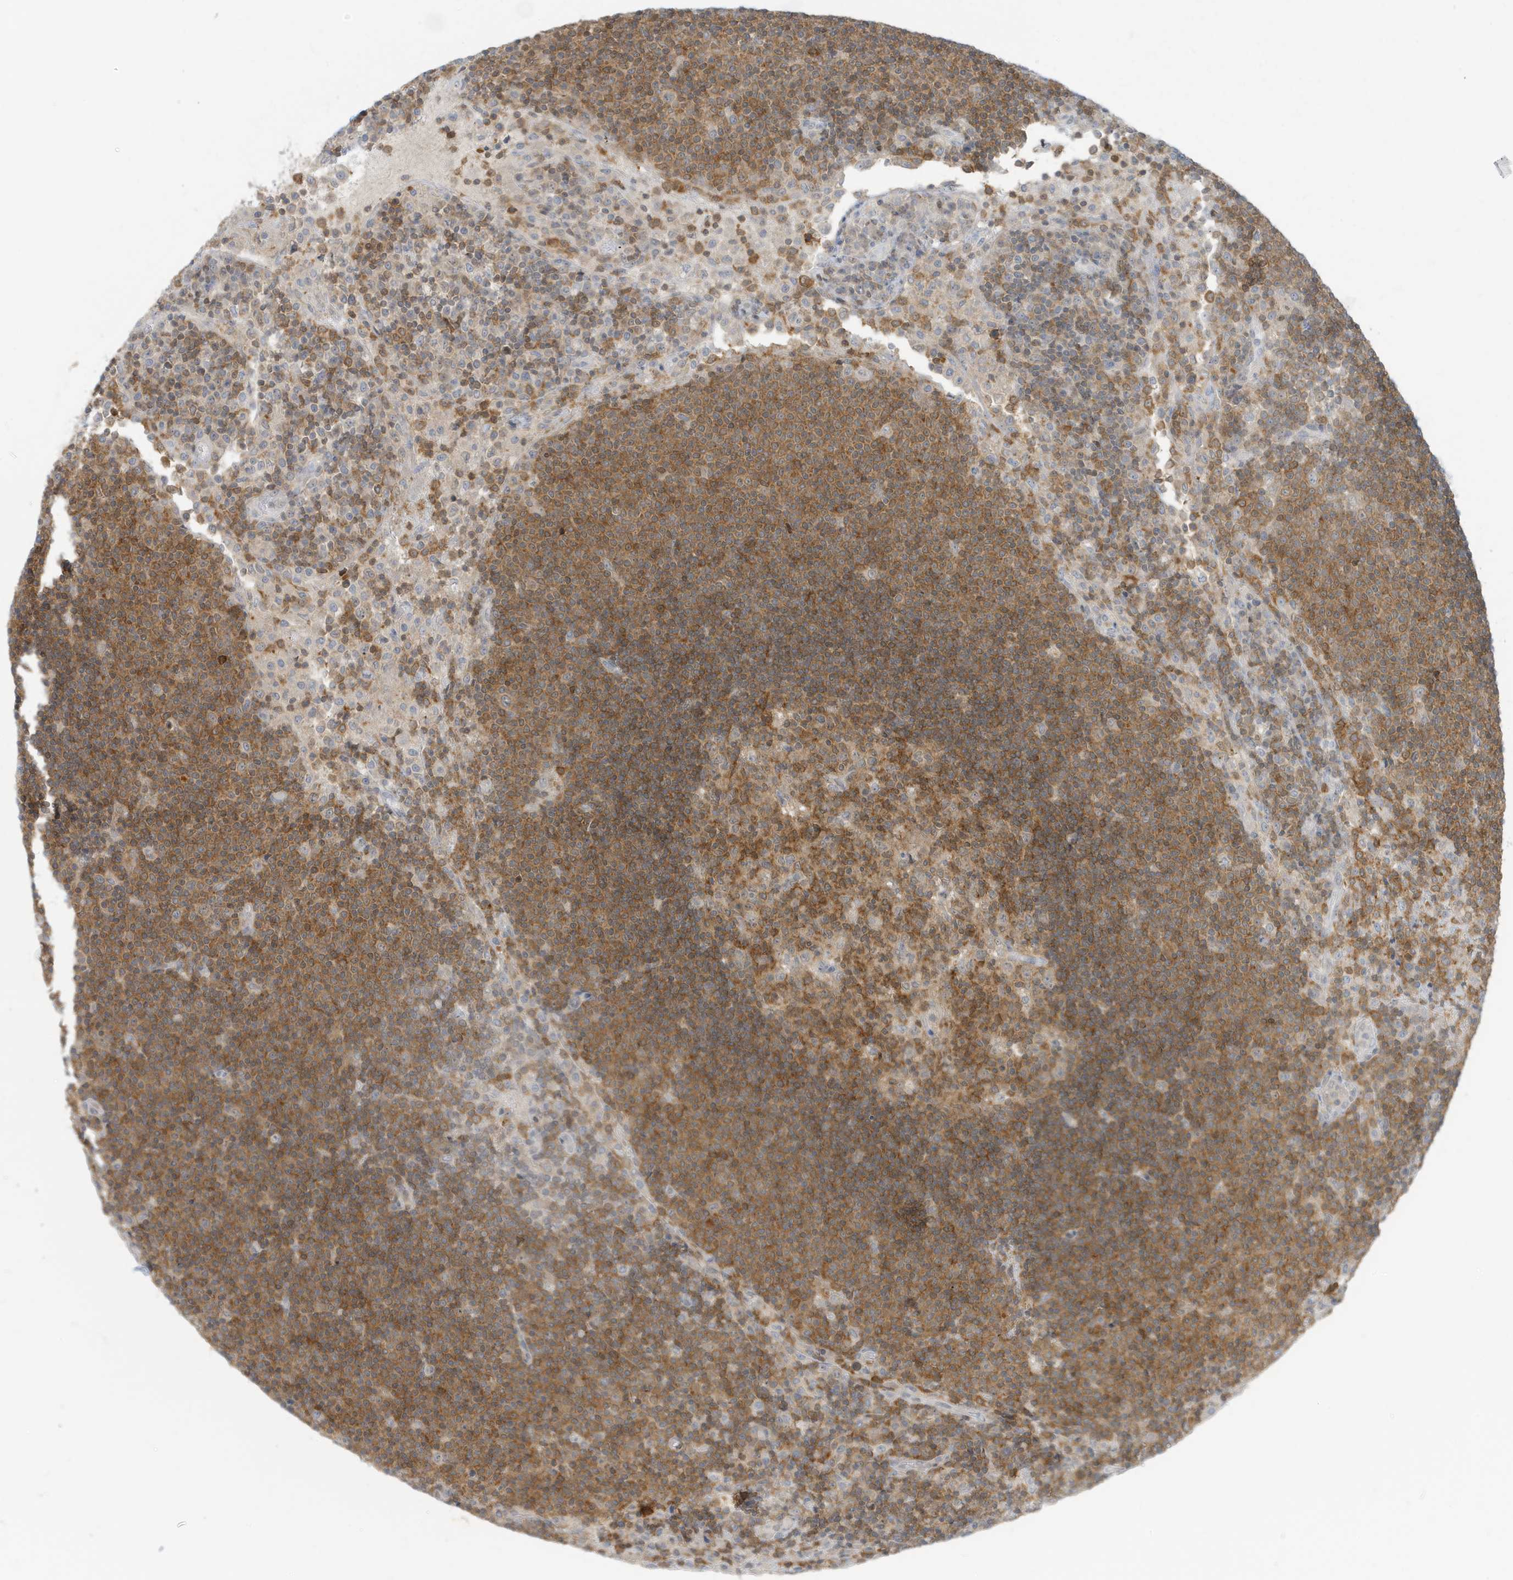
{"staining": {"intensity": "moderate", "quantity": "25%-75%", "location": "cytoplasmic/membranous"}, "tissue": "lymph node", "cell_type": "Germinal center cells", "image_type": "normal", "snomed": [{"axis": "morphology", "description": "Normal tissue, NOS"}, {"axis": "topography", "description": "Lymph node"}], "caption": "IHC staining of unremarkable lymph node, which shows medium levels of moderate cytoplasmic/membranous expression in about 25%-75% of germinal center cells indicating moderate cytoplasmic/membranous protein expression. The staining was performed using DAB (3,3'-diaminobenzidine) (brown) for protein detection and nuclei were counterstained in hematoxylin (blue).", "gene": "OGA", "patient": {"sex": "female", "age": 53}}